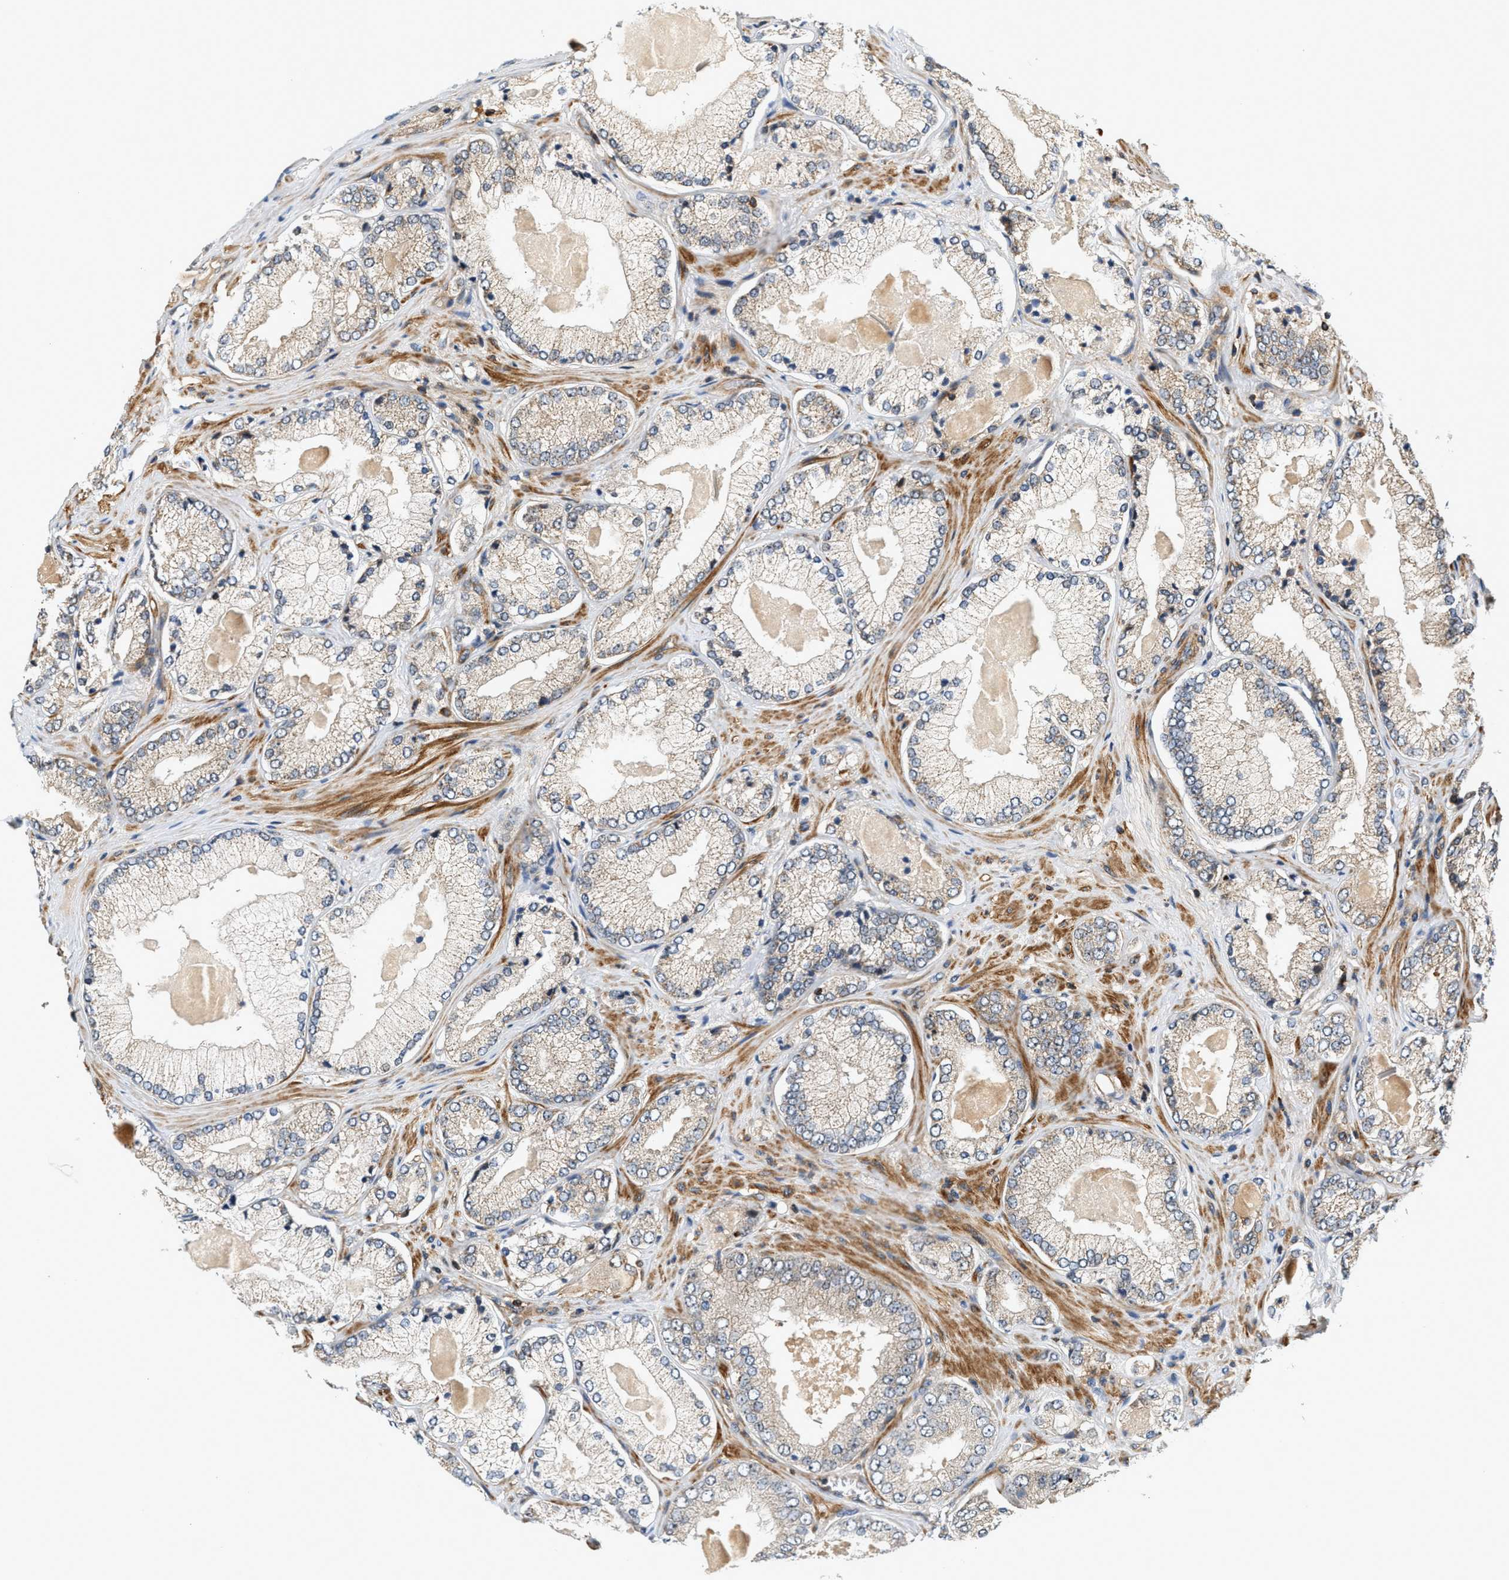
{"staining": {"intensity": "negative", "quantity": "none", "location": "none"}, "tissue": "prostate cancer", "cell_type": "Tumor cells", "image_type": "cancer", "snomed": [{"axis": "morphology", "description": "Adenocarcinoma, Low grade"}, {"axis": "topography", "description": "Prostate"}], "caption": "Histopathology image shows no significant protein staining in tumor cells of prostate low-grade adenocarcinoma. (DAB IHC with hematoxylin counter stain).", "gene": "SAMD9", "patient": {"sex": "male", "age": 65}}